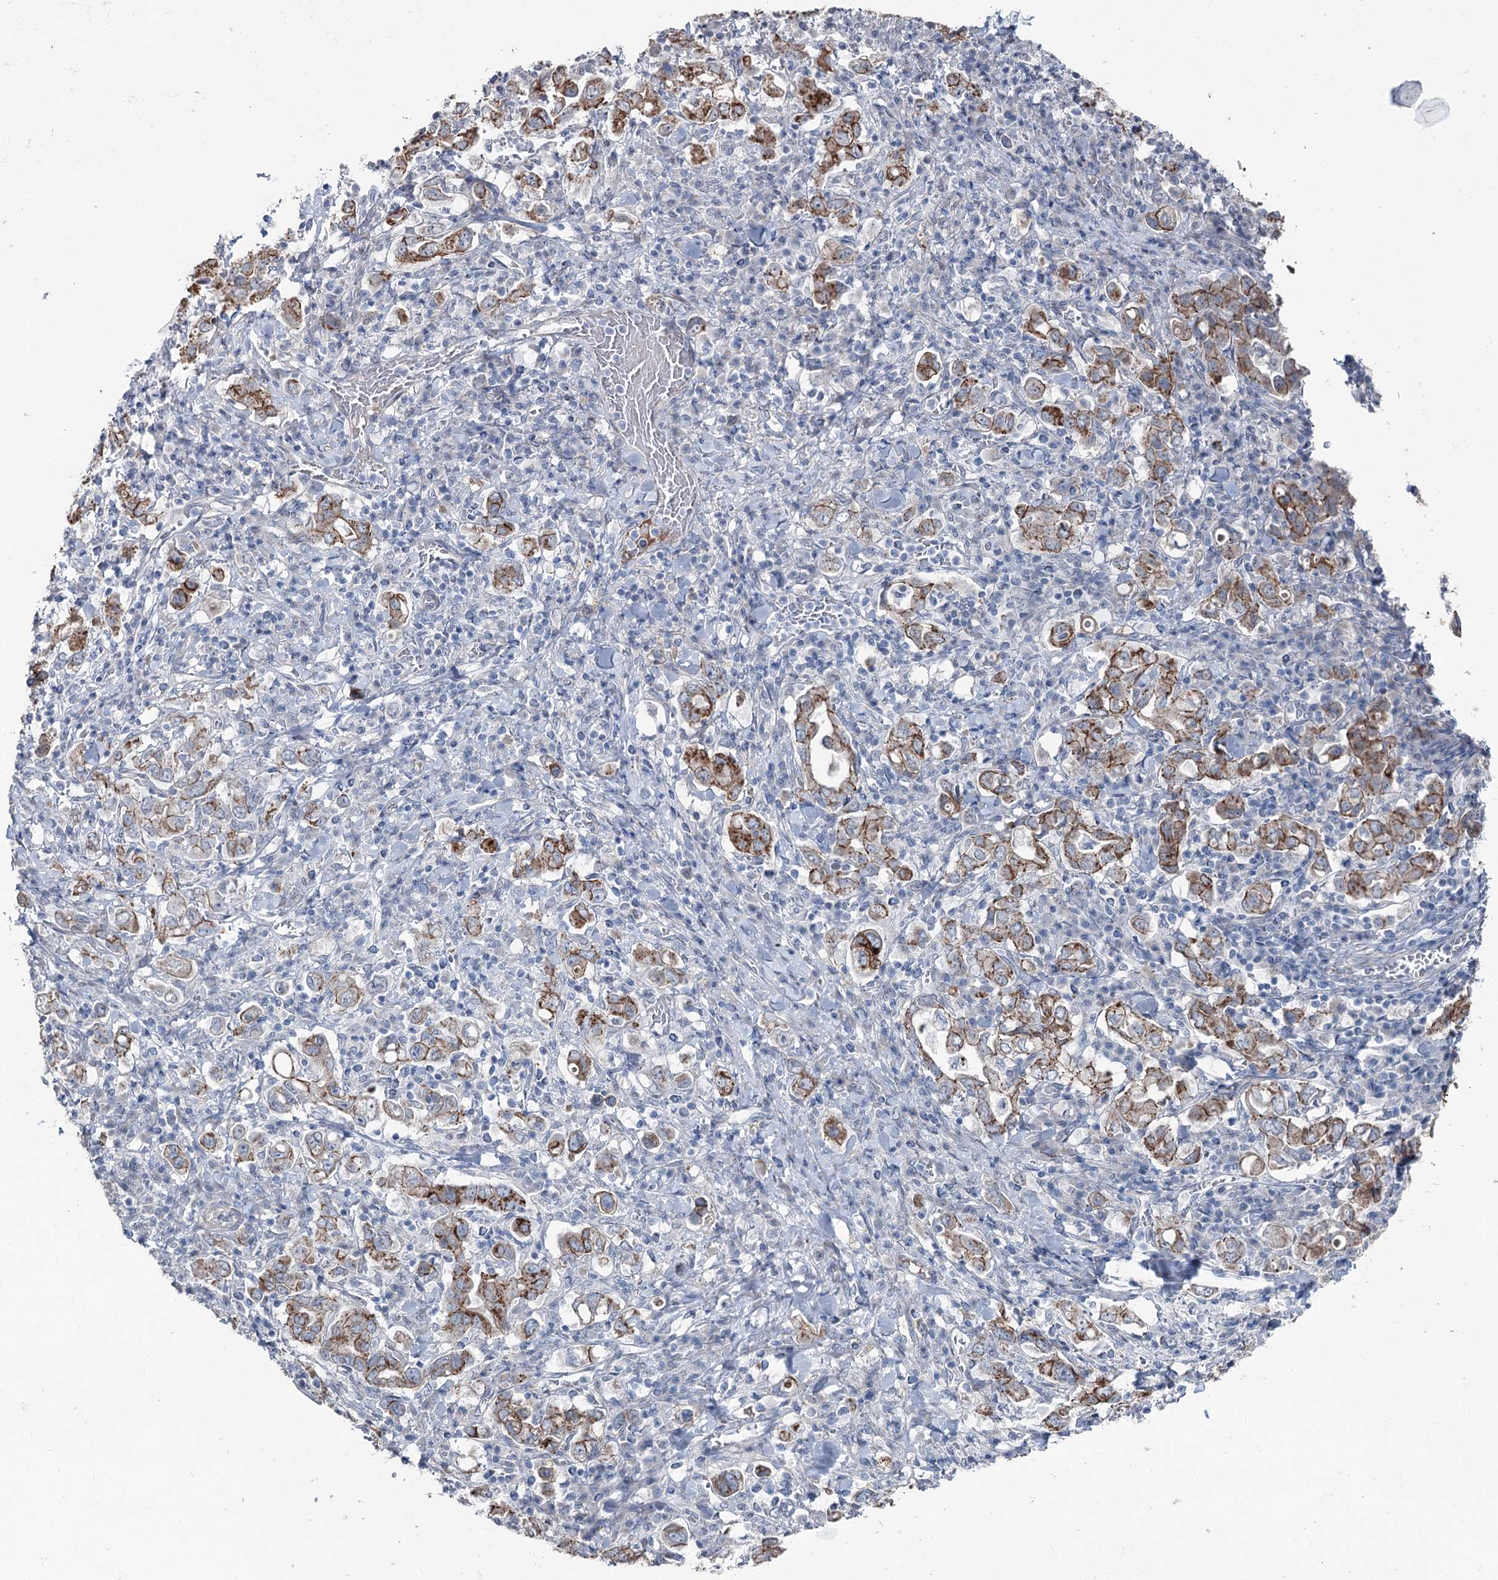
{"staining": {"intensity": "strong", "quantity": ">75%", "location": "cytoplasmic/membranous"}, "tissue": "stomach cancer", "cell_type": "Tumor cells", "image_type": "cancer", "snomed": [{"axis": "morphology", "description": "Adenocarcinoma, NOS"}, {"axis": "topography", "description": "Stomach, upper"}], "caption": "This is a photomicrograph of immunohistochemistry staining of stomach cancer (adenocarcinoma), which shows strong staining in the cytoplasmic/membranous of tumor cells.", "gene": "FAM120B", "patient": {"sex": "male", "age": 62}}